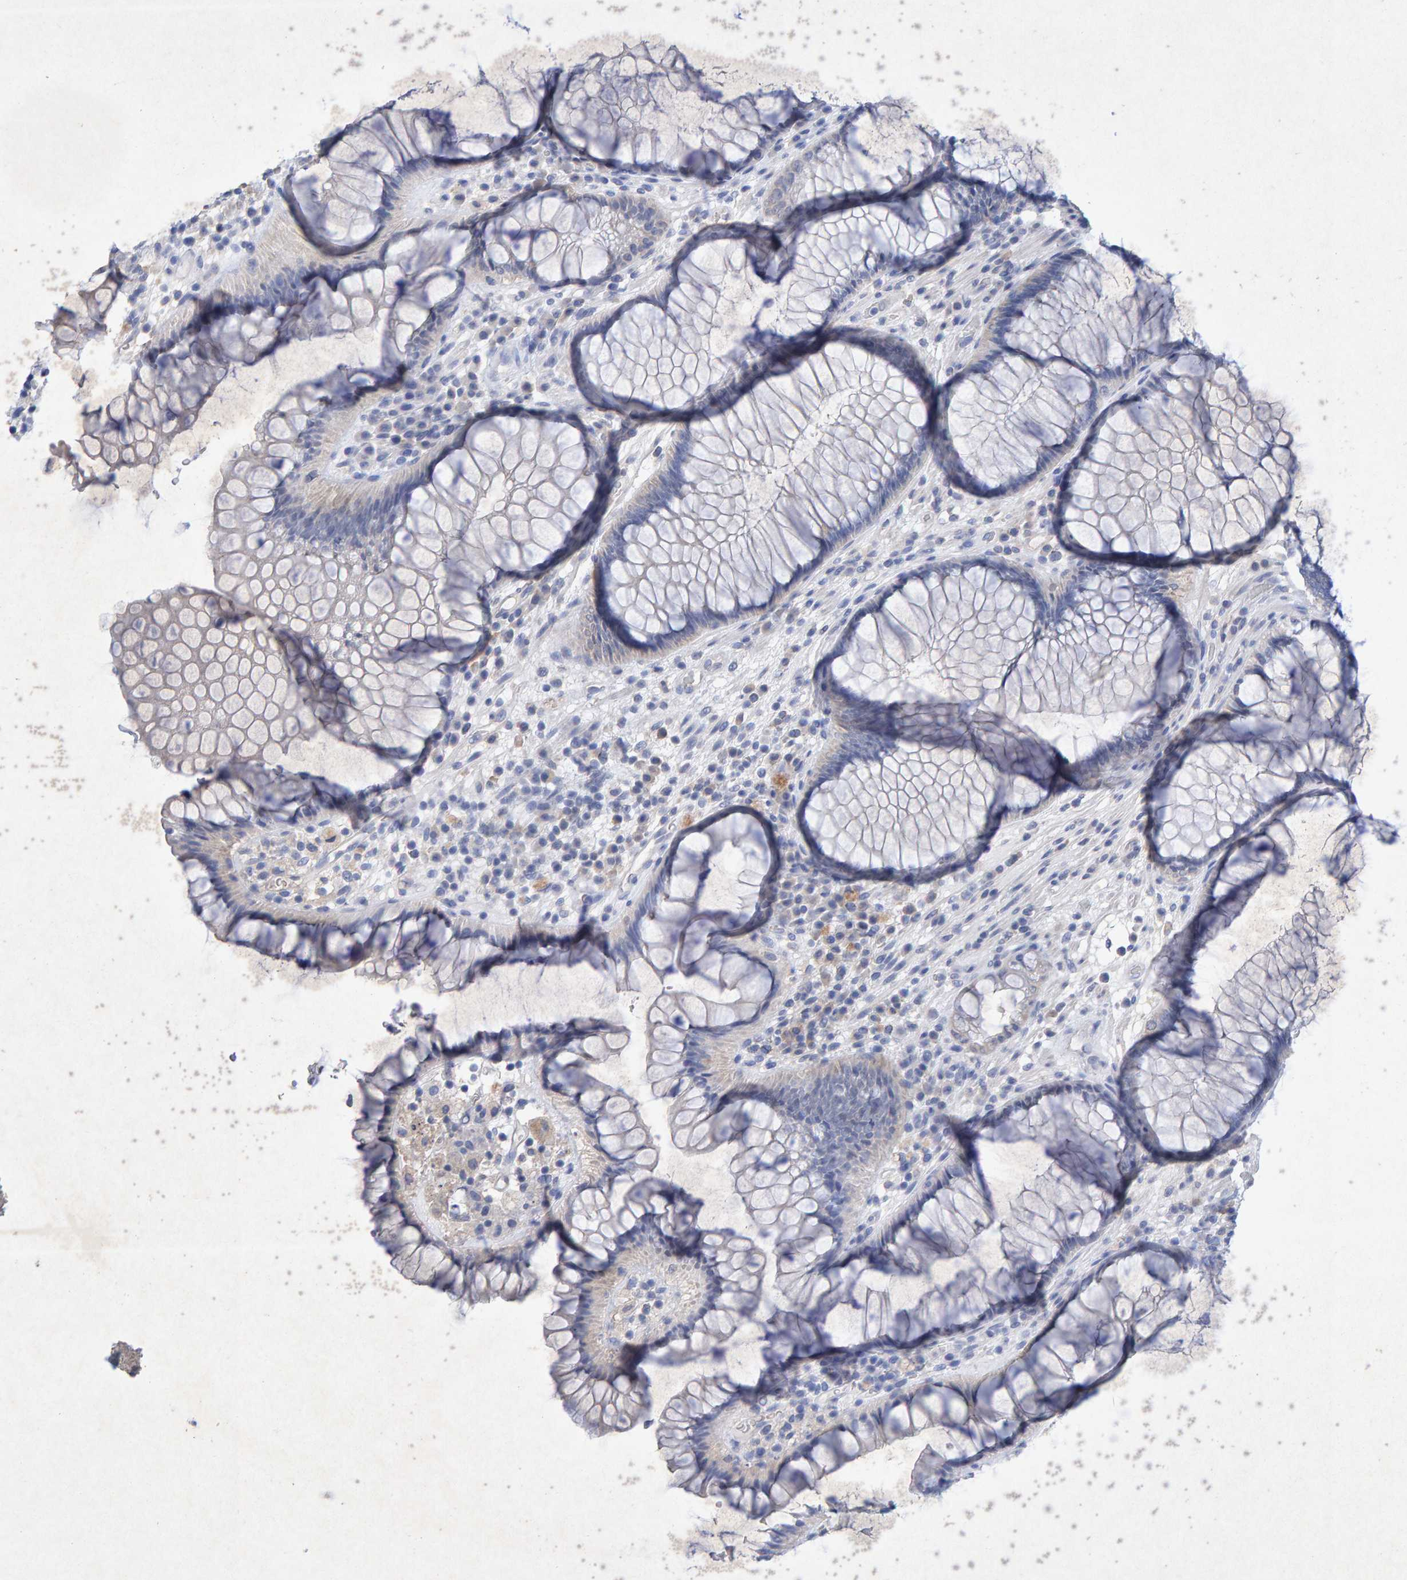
{"staining": {"intensity": "negative", "quantity": "none", "location": "none"}, "tissue": "rectum", "cell_type": "Glandular cells", "image_type": "normal", "snomed": [{"axis": "morphology", "description": "Normal tissue, NOS"}, {"axis": "topography", "description": "Rectum"}], "caption": "An immunohistochemistry image of benign rectum is shown. There is no staining in glandular cells of rectum.", "gene": "CTH", "patient": {"sex": "male", "age": 51}}